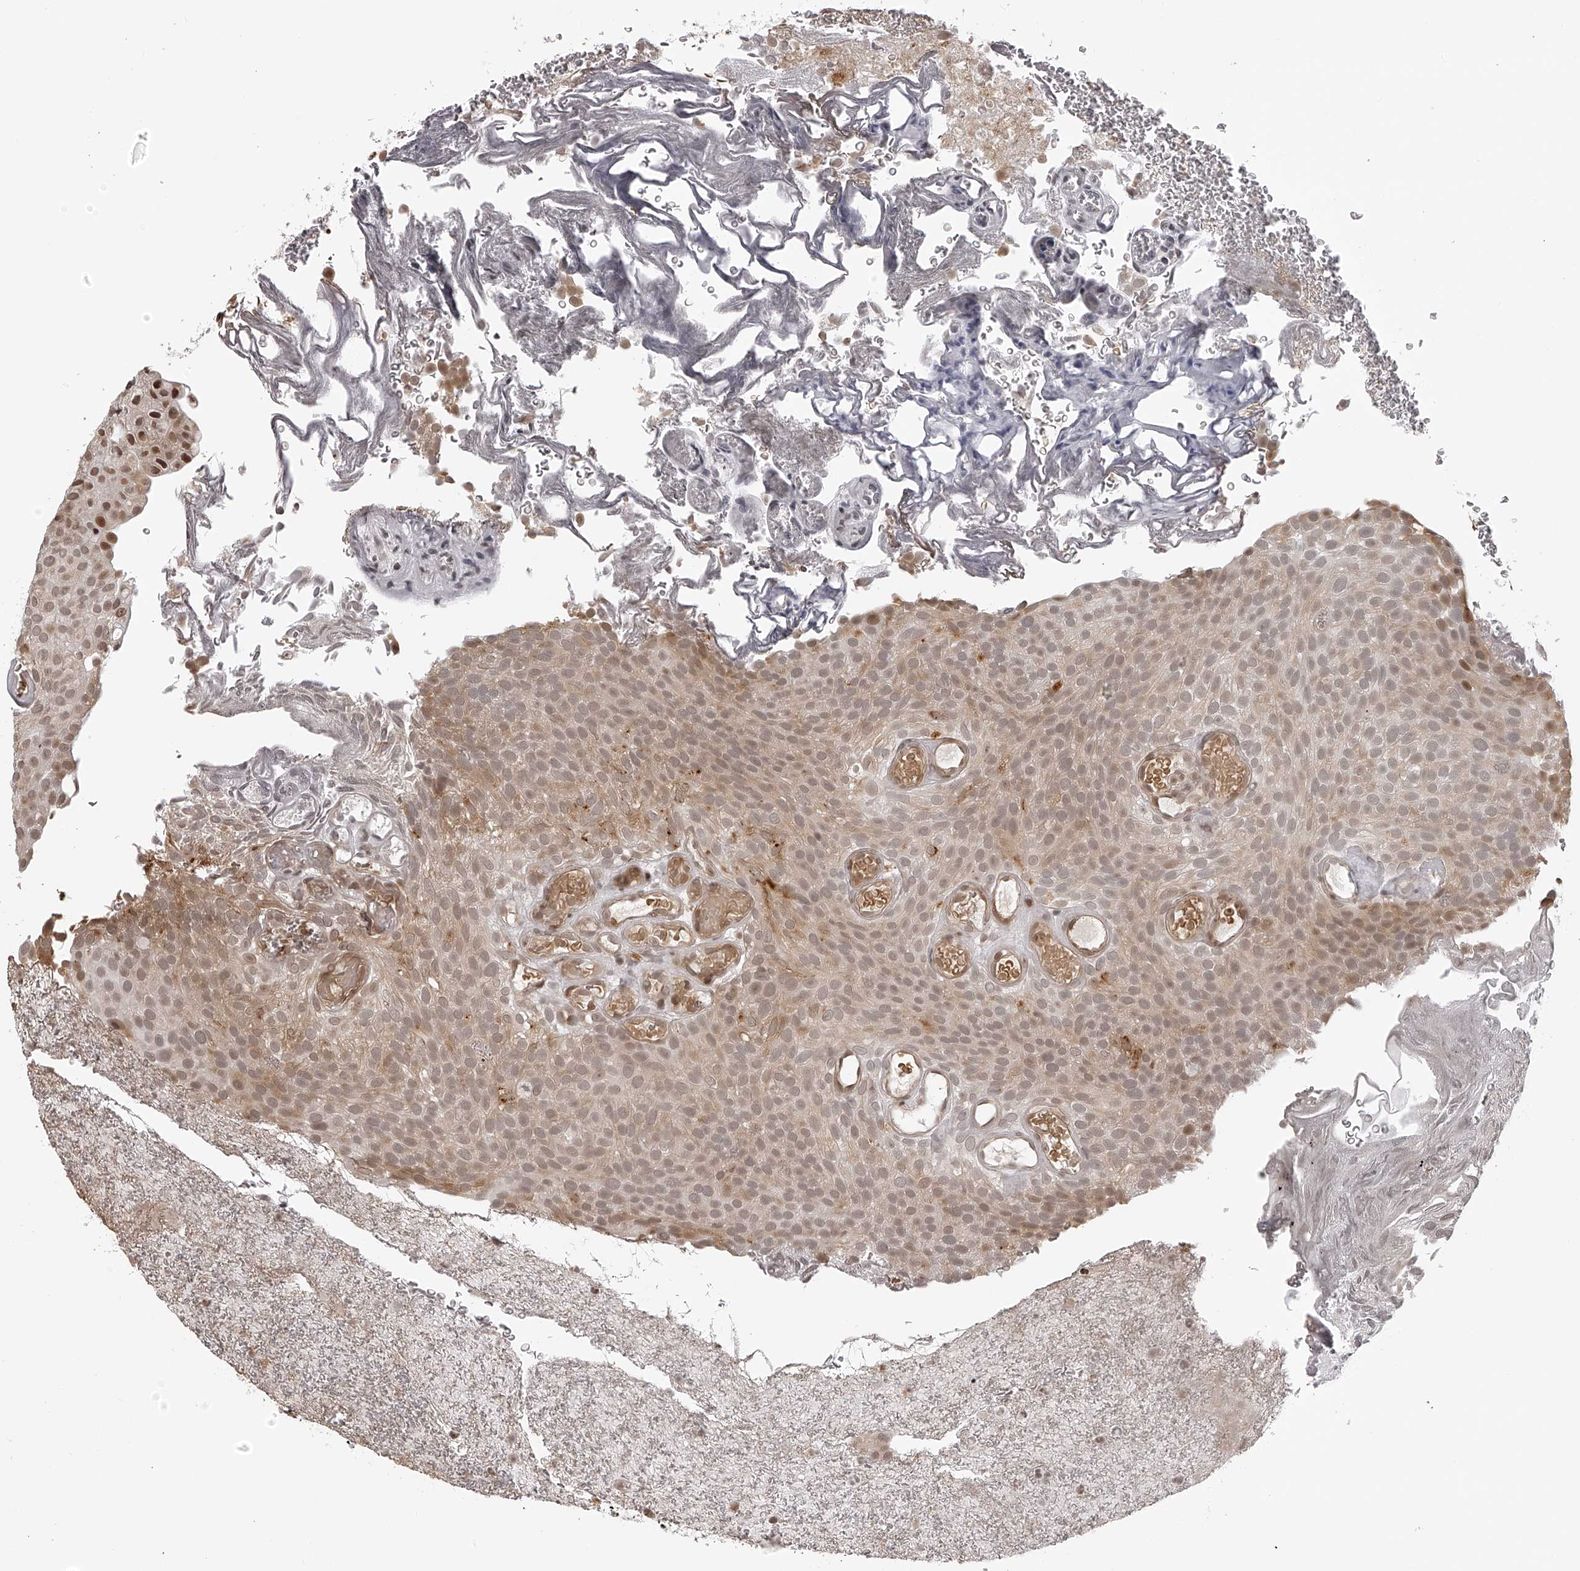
{"staining": {"intensity": "moderate", "quantity": "25%-75%", "location": "nuclear"}, "tissue": "urothelial cancer", "cell_type": "Tumor cells", "image_type": "cancer", "snomed": [{"axis": "morphology", "description": "Urothelial carcinoma, Low grade"}, {"axis": "topography", "description": "Urinary bladder"}], "caption": "Moderate nuclear positivity is identified in about 25%-75% of tumor cells in urothelial carcinoma (low-grade). The protein is stained brown, and the nuclei are stained in blue (DAB IHC with brightfield microscopy, high magnification).", "gene": "ODF2L", "patient": {"sex": "male", "age": 78}}